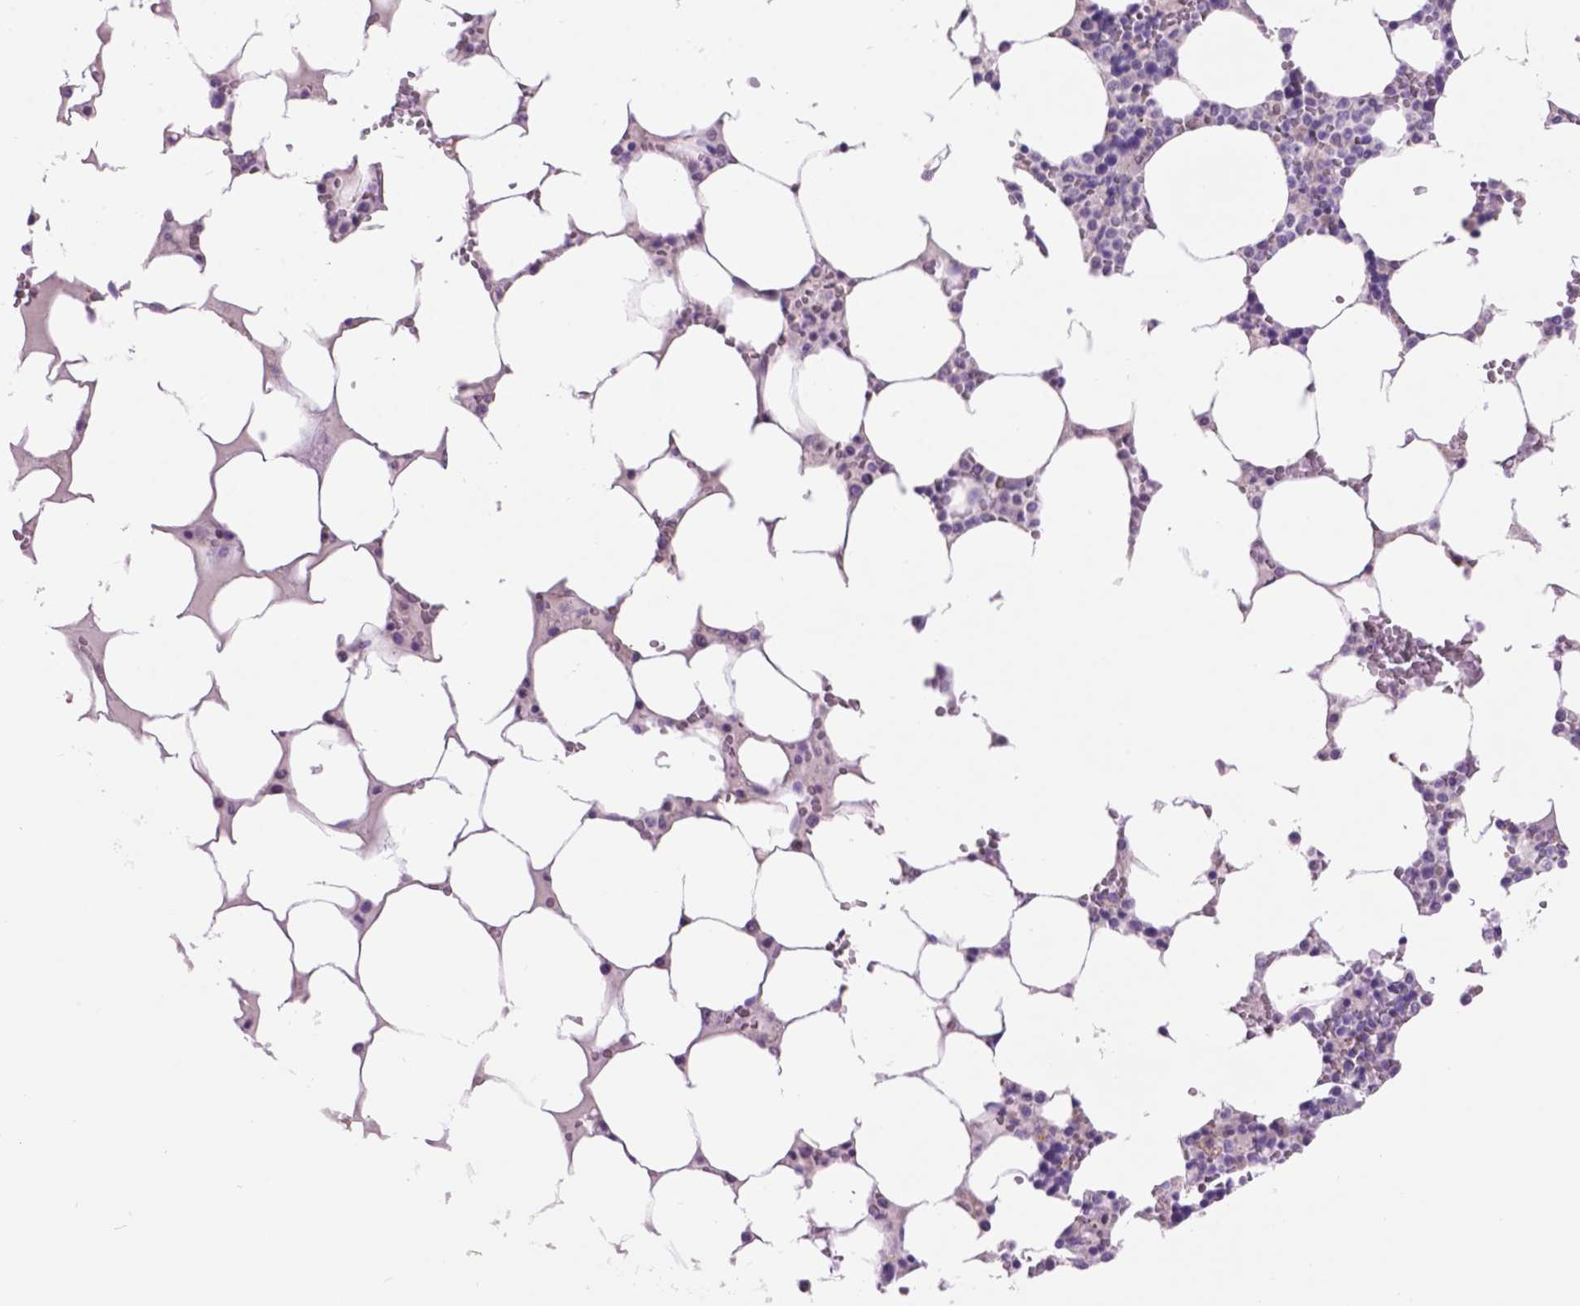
{"staining": {"intensity": "negative", "quantity": "none", "location": "none"}, "tissue": "bone marrow", "cell_type": "Hematopoietic cells", "image_type": "normal", "snomed": [{"axis": "morphology", "description": "Normal tissue, NOS"}, {"axis": "topography", "description": "Bone marrow"}], "caption": "Immunohistochemistry (IHC) of normal human bone marrow displays no staining in hematopoietic cells. (Stains: DAB (3,3'-diaminobenzidine) IHC with hematoxylin counter stain, Microscopy: brightfield microscopy at high magnification).", "gene": "CRYBA4", "patient": {"sex": "male", "age": 64}}